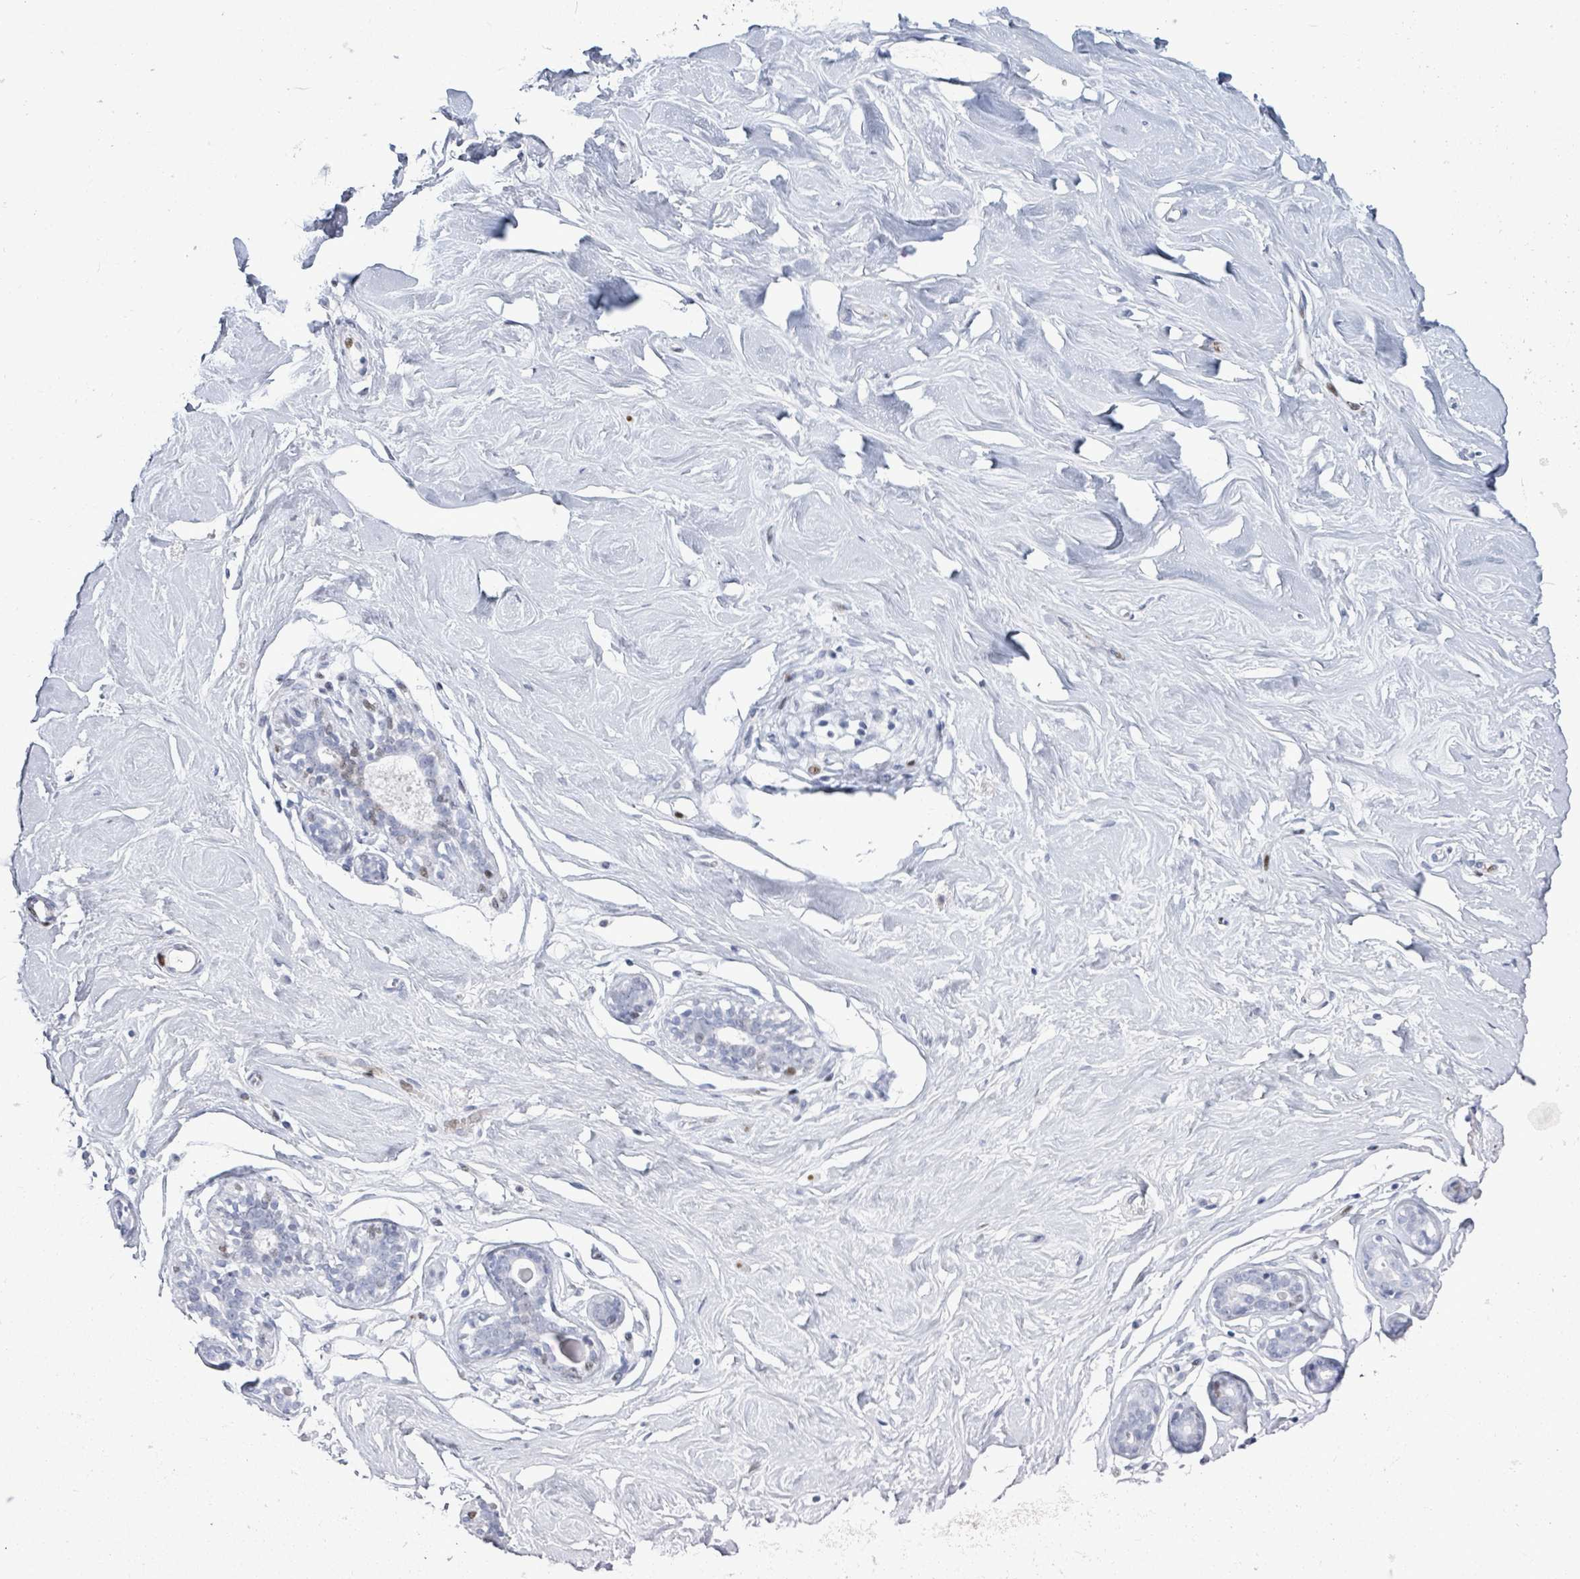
{"staining": {"intensity": "negative", "quantity": "none", "location": "none"}, "tissue": "breast", "cell_type": "Adipocytes", "image_type": "normal", "snomed": [{"axis": "morphology", "description": "Normal tissue, NOS"}, {"axis": "topography", "description": "Breast"}], "caption": "An image of human breast is negative for staining in adipocytes.", "gene": "MALL", "patient": {"sex": "female", "age": 23}}